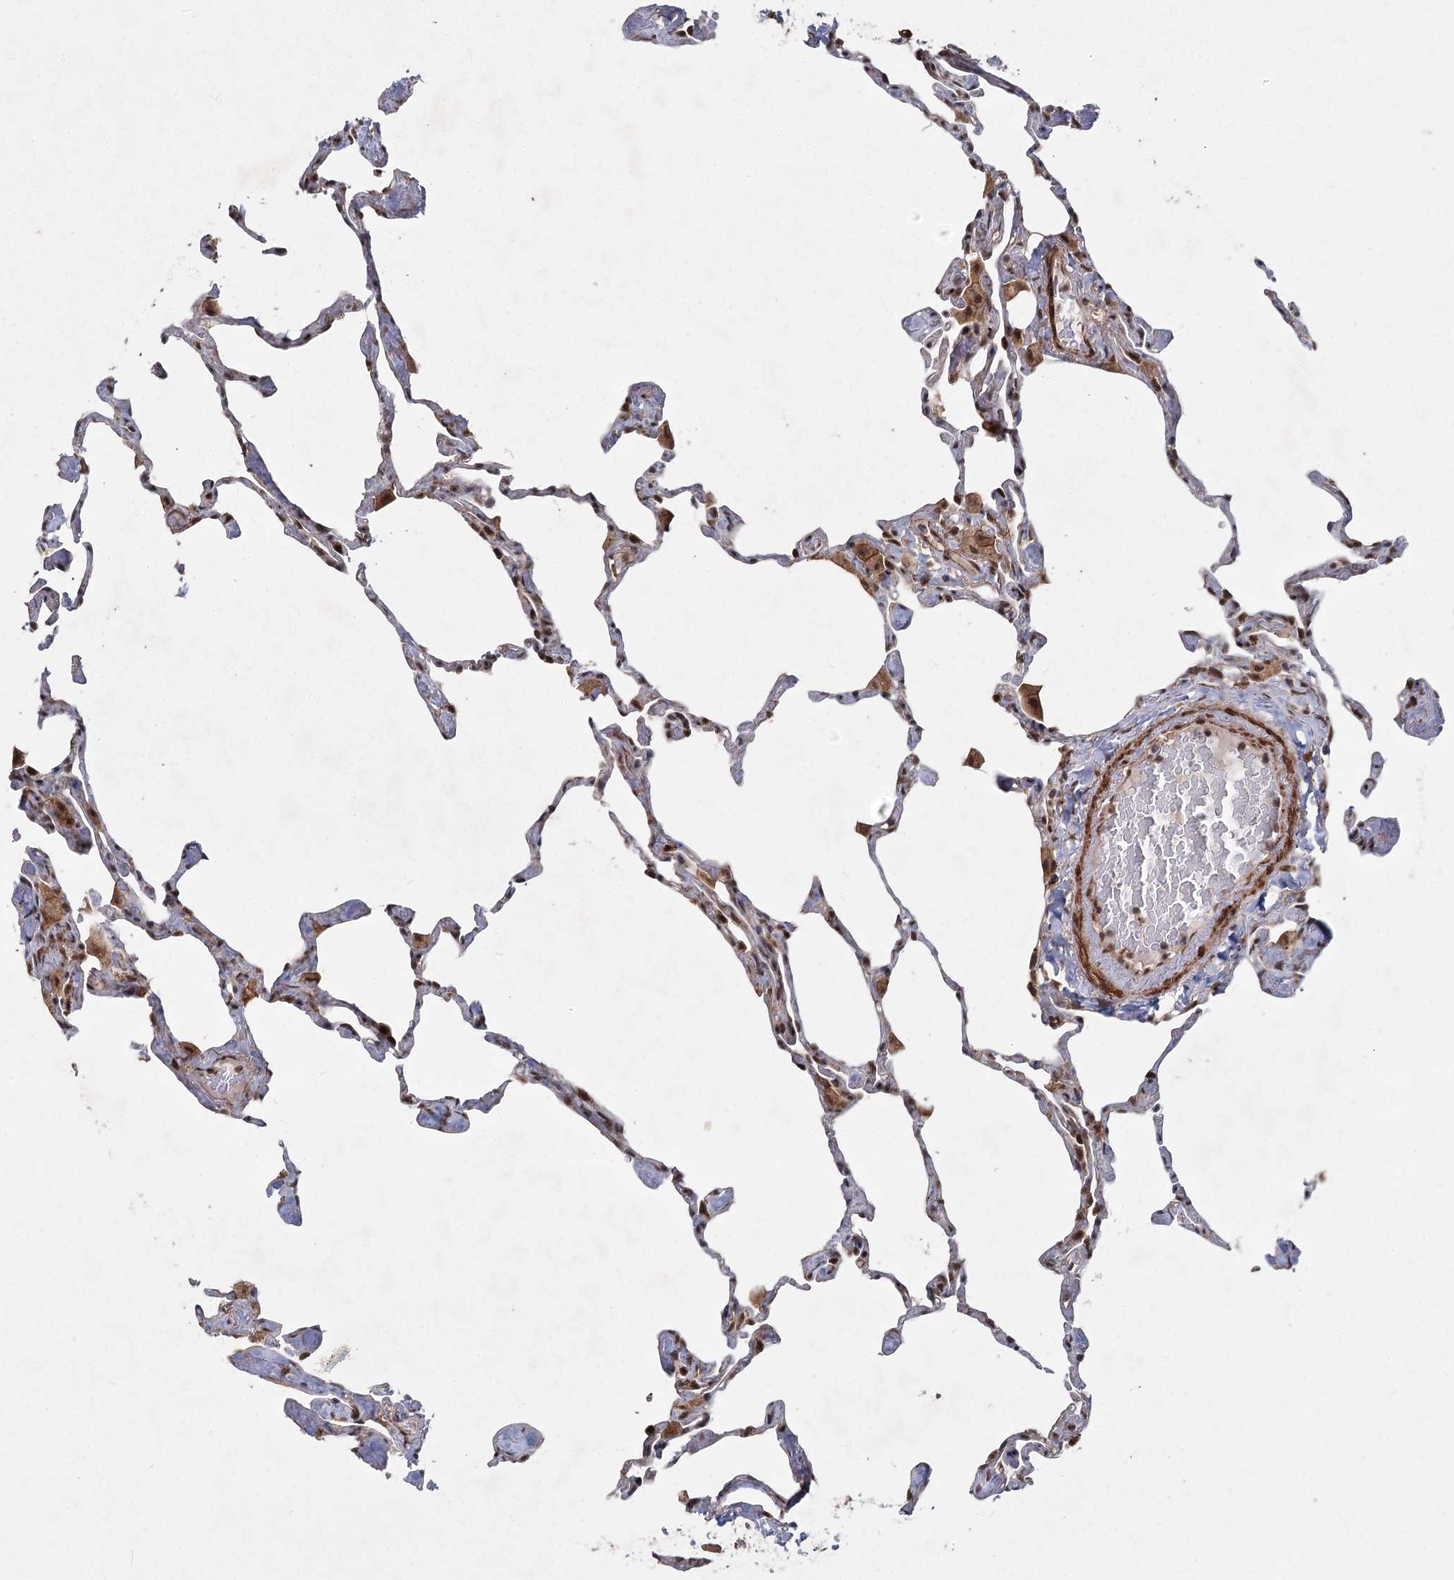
{"staining": {"intensity": "moderate", "quantity": "25%-75%", "location": "nuclear"}, "tissue": "lung", "cell_type": "Alveolar cells", "image_type": "normal", "snomed": [{"axis": "morphology", "description": "Normal tissue, NOS"}, {"axis": "topography", "description": "Lung"}], "caption": "Immunohistochemical staining of normal lung displays moderate nuclear protein staining in about 25%-75% of alveolar cells. (Stains: DAB (3,3'-diaminobenzidine) in brown, nuclei in blue, Microscopy: brightfield microscopy at high magnification).", "gene": "ZCCHC24", "patient": {"sex": "male", "age": 65}}